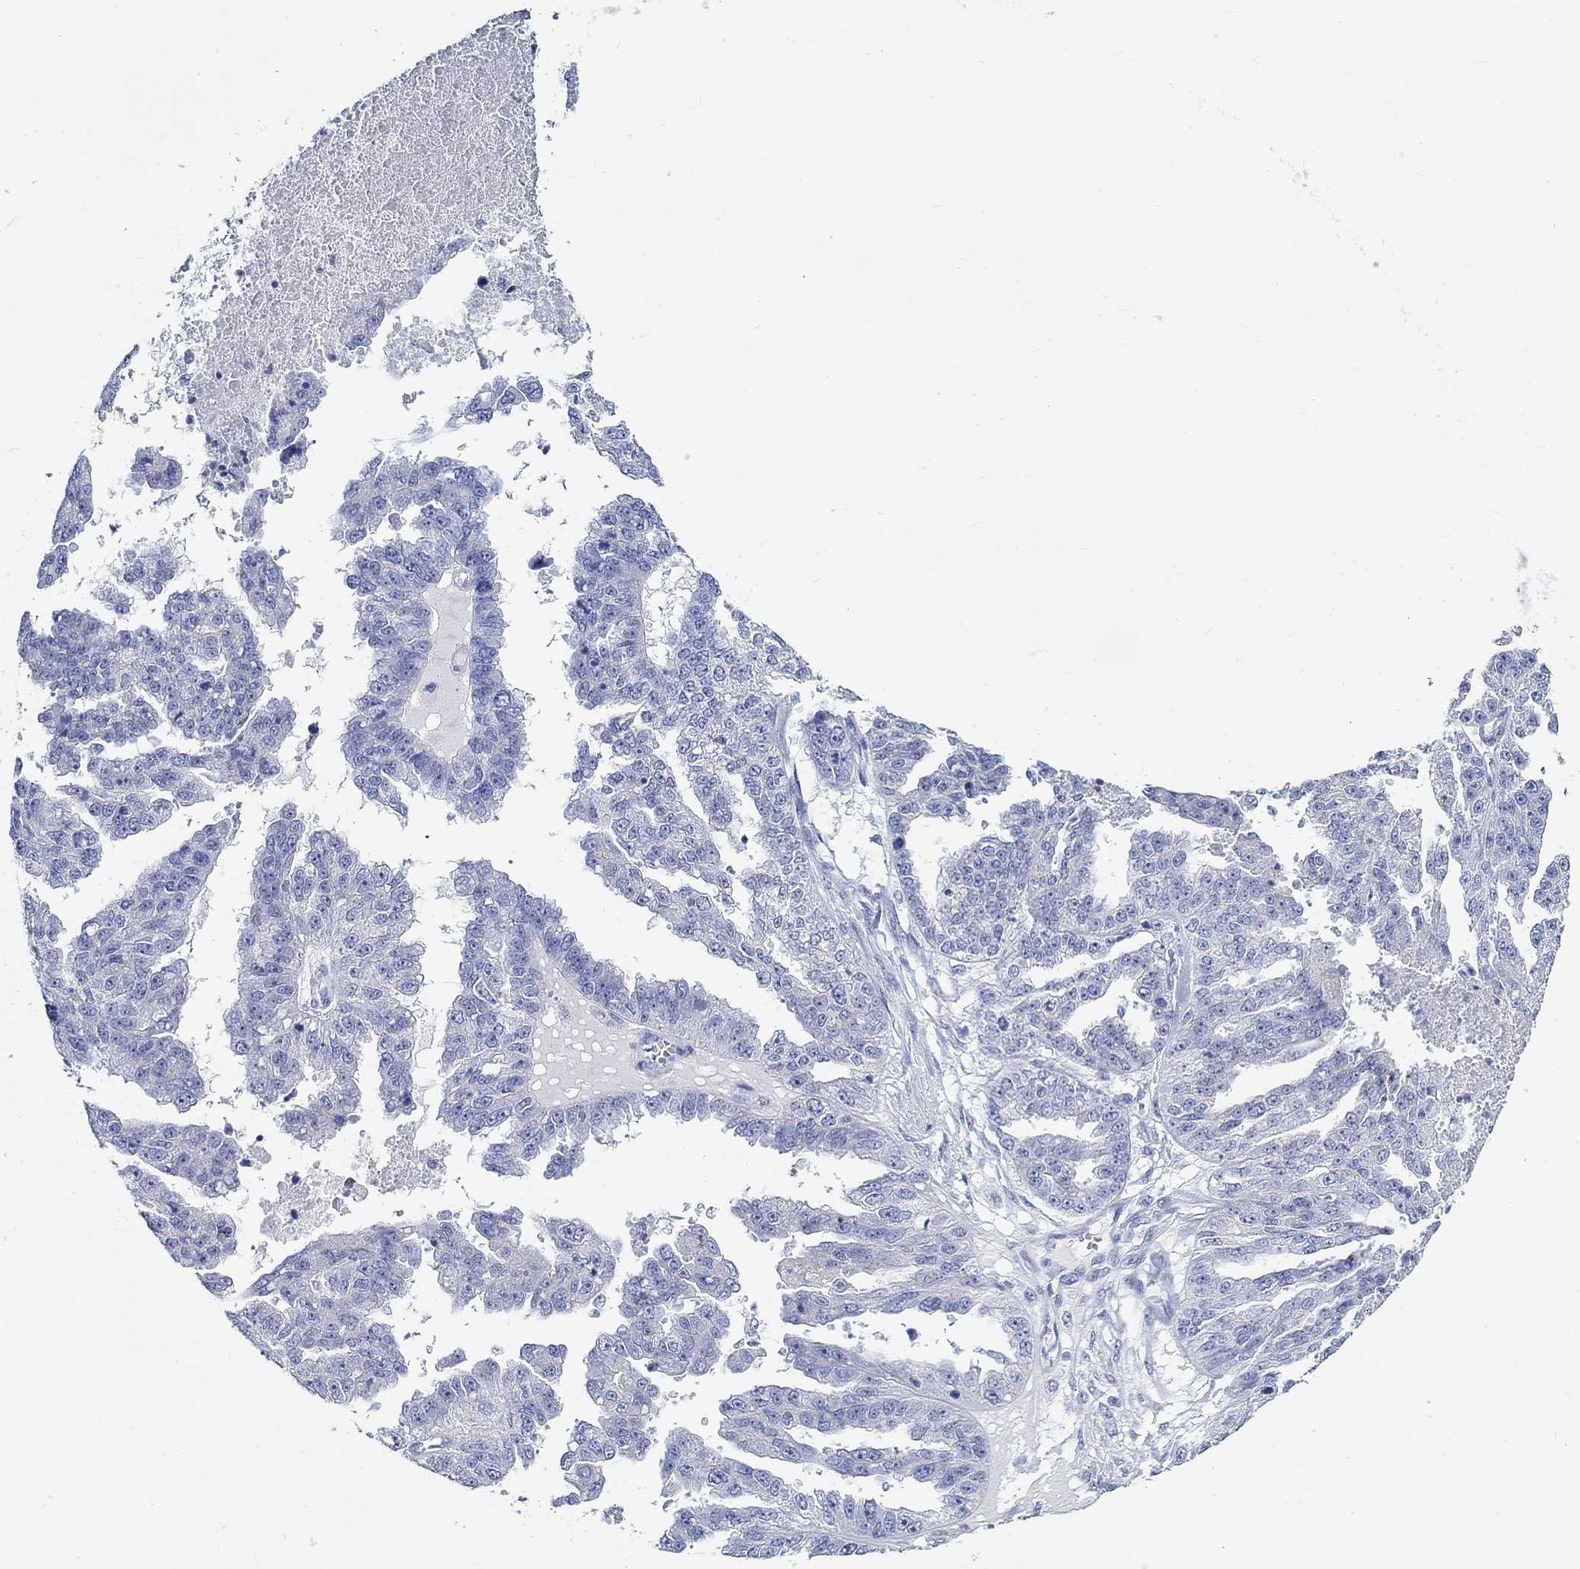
{"staining": {"intensity": "negative", "quantity": "none", "location": "none"}, "tissue": "ovarian cancer", "cell_type": "Tumor cells", "image_type": "cancer", "snomed": [{"axis": "morphology", "description": "Cystadenocarcinoma, serous, NOS"}, {"axis": "topography", "description": "Ovary"}], "caption": "The immunohistochemistry (IHC) photomicrograph has no significant positivity in tumor cells of ovarian cancer tissue. (Stains: DAB immunohistochemistry (IHC) with hematoxylin counter stain, Microscopy: brightfield microscopy at high magnification).", "gene": "RD3L", "patient": {"sex": "female", "age": 58}}